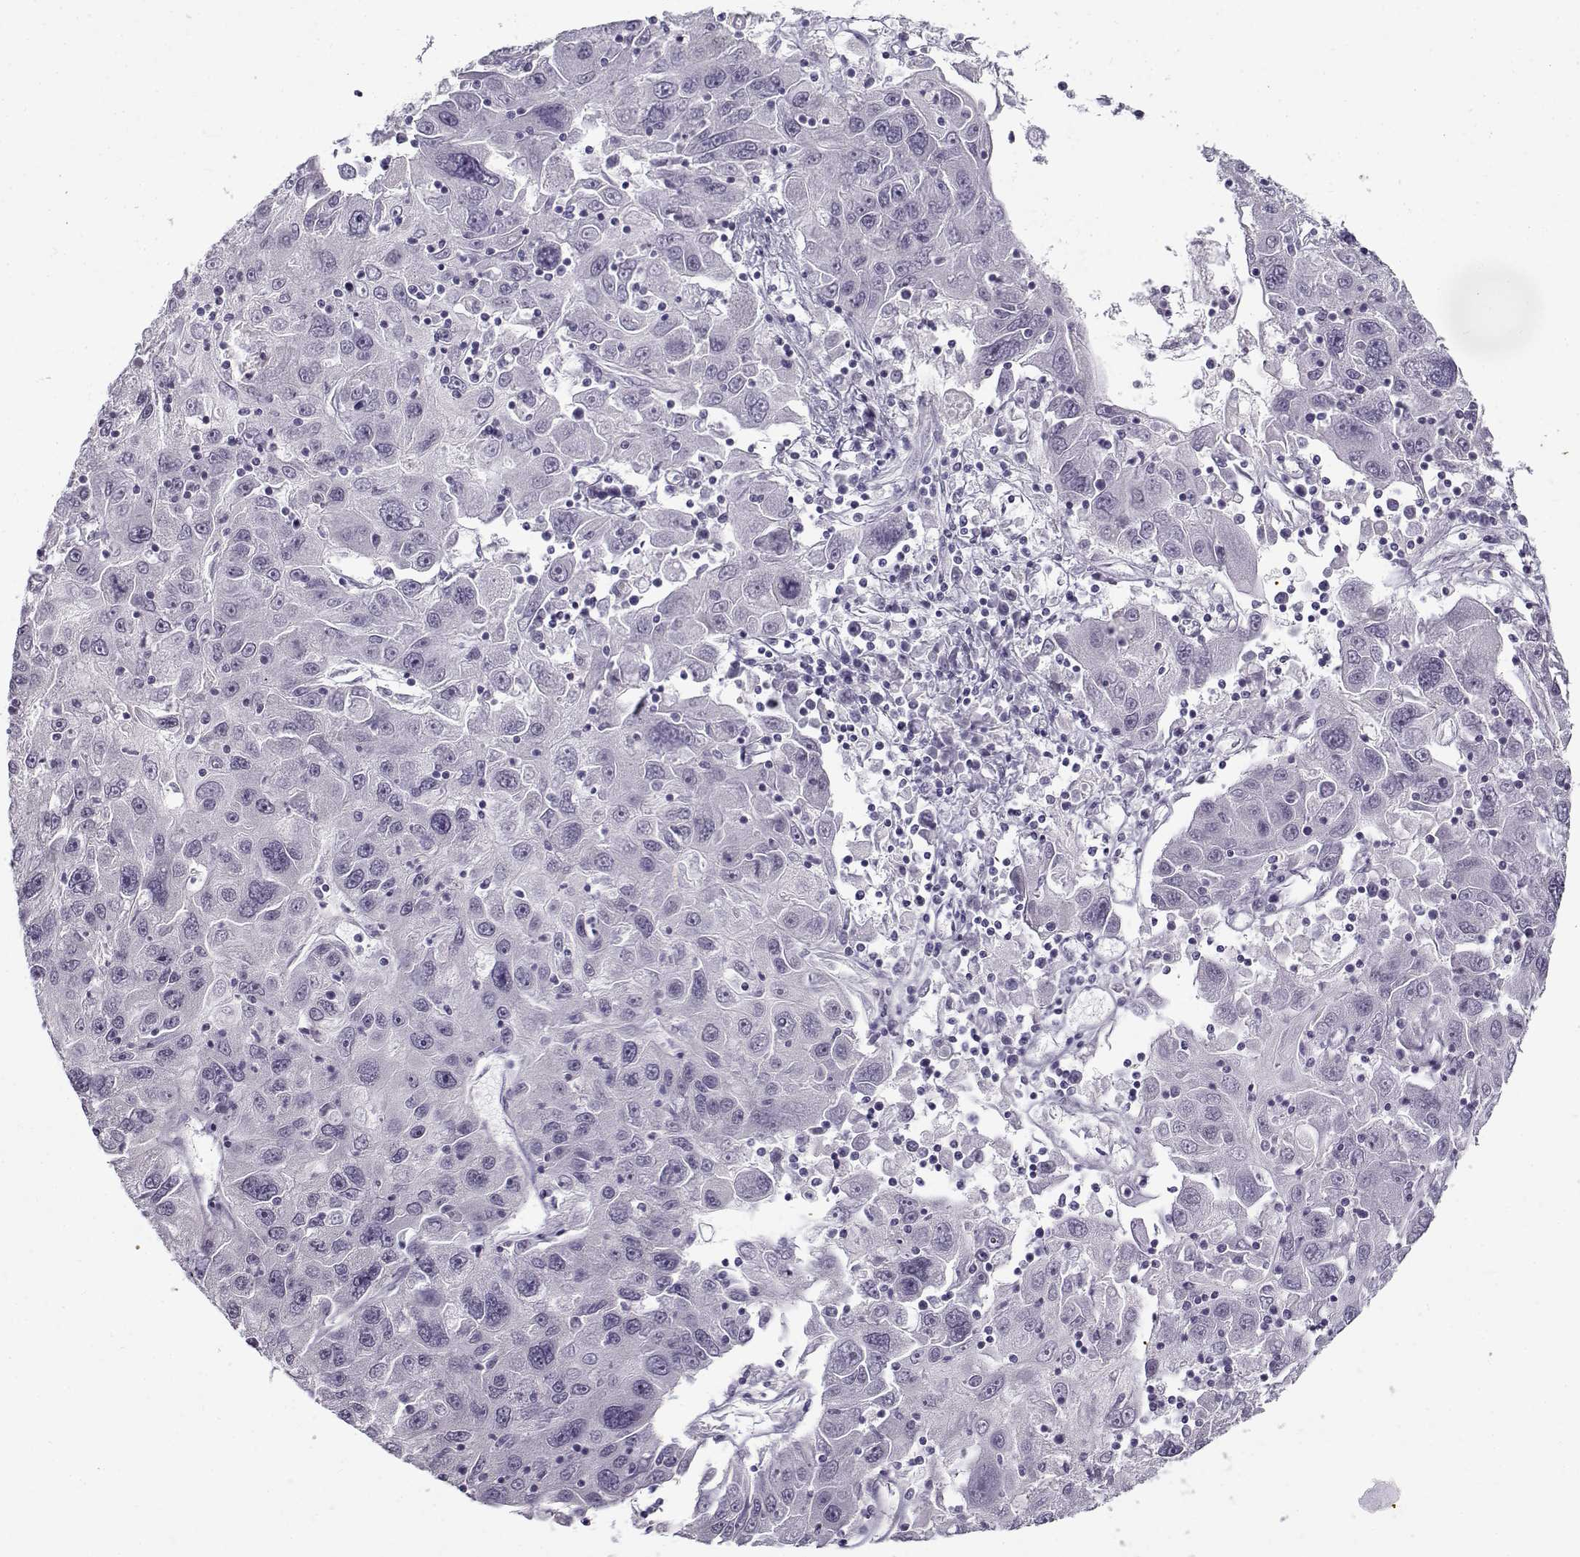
{"staining": {"intensity": "negative", "quantity": "none", "location": "none"}, "tissue": "stomach cancer", "cell_type": "Tumor cells", "image_type": "cancer", "snomed": [{"axis": "morphology", "description": "Adenocarcinoma, NOS"}, {"axis": "topography", "description": "Stomach"}], "caption": "This micrograph is of stomach adenocarcinoma stained with immunohistochemistry (IHC) to label a protein in brown with the nuclei are counter-stained blue. There is no positivity in tumor cells.", "gene": "TEX55", "patient": {"sex": "male", "age": 56}}